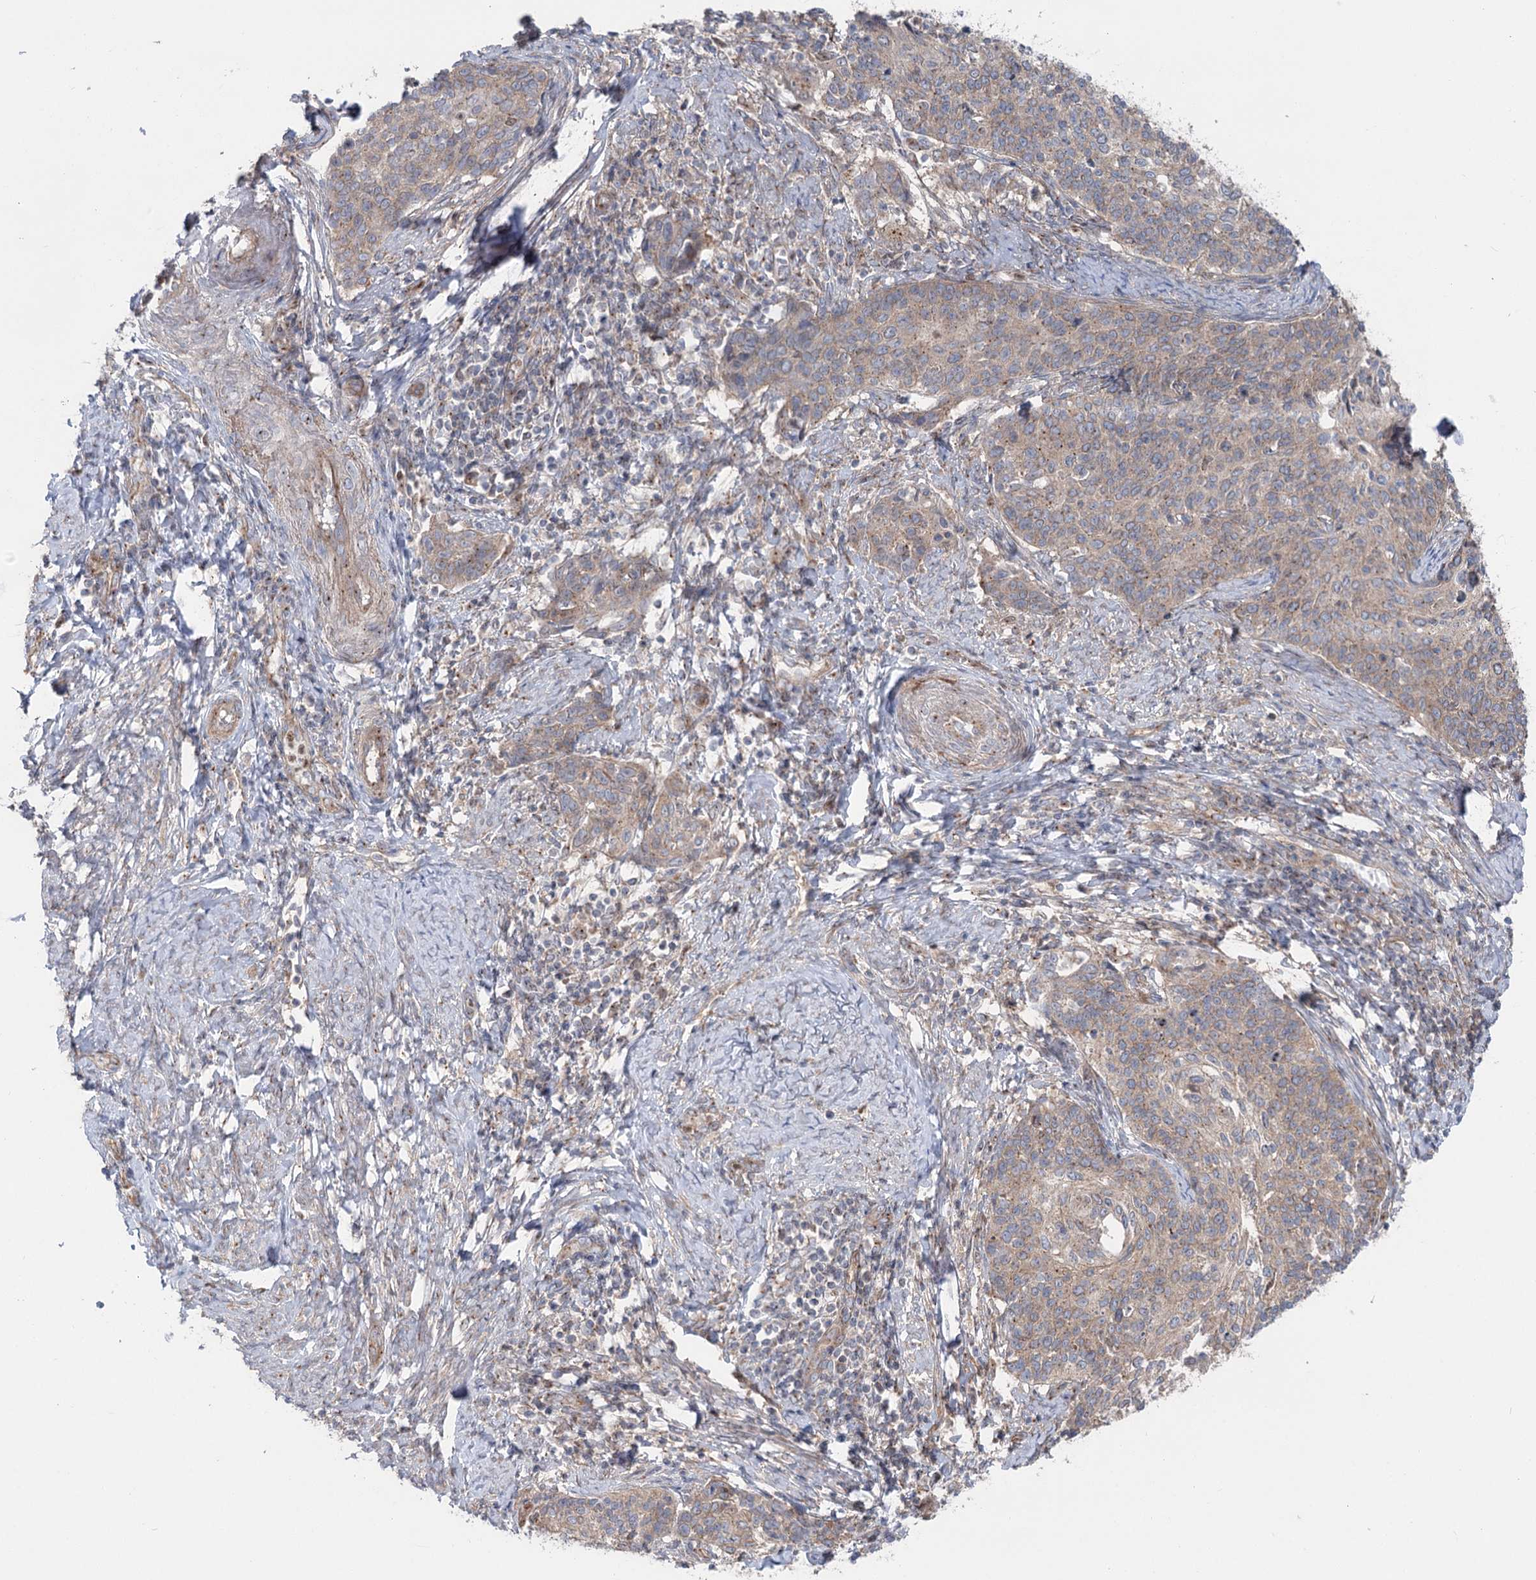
{"staining": {"intensity": "weak", "quantity": "<25%", "location": "cytoplasmic/membranous"}, "tissue": "cervical cancer", "cell_type": "Tumor cells", "image_type": "cancer", "snomed": [{"axis": "morphology", "description": "Squamous cell carcinoma, NOS"}, {"axis": "topography", "description": "Cervix"}], "caption": "Immunohistochemistry micrograph of neoplastic tissue: cervical cancer (squamous cell carcinoma) stained with DAB (3,3'-diaminobenzidine) demonstrates no significant protein expression in tumor cells. Brightfield microscopy of immunohistochemistry (IHC) stained with DAB (3,3'-diaminobenzidine) (brown) and hematoxylin (blue), captured at high magnification.", "gene": "SCN11A", "patient": {"sex": "female", "age": 39}}